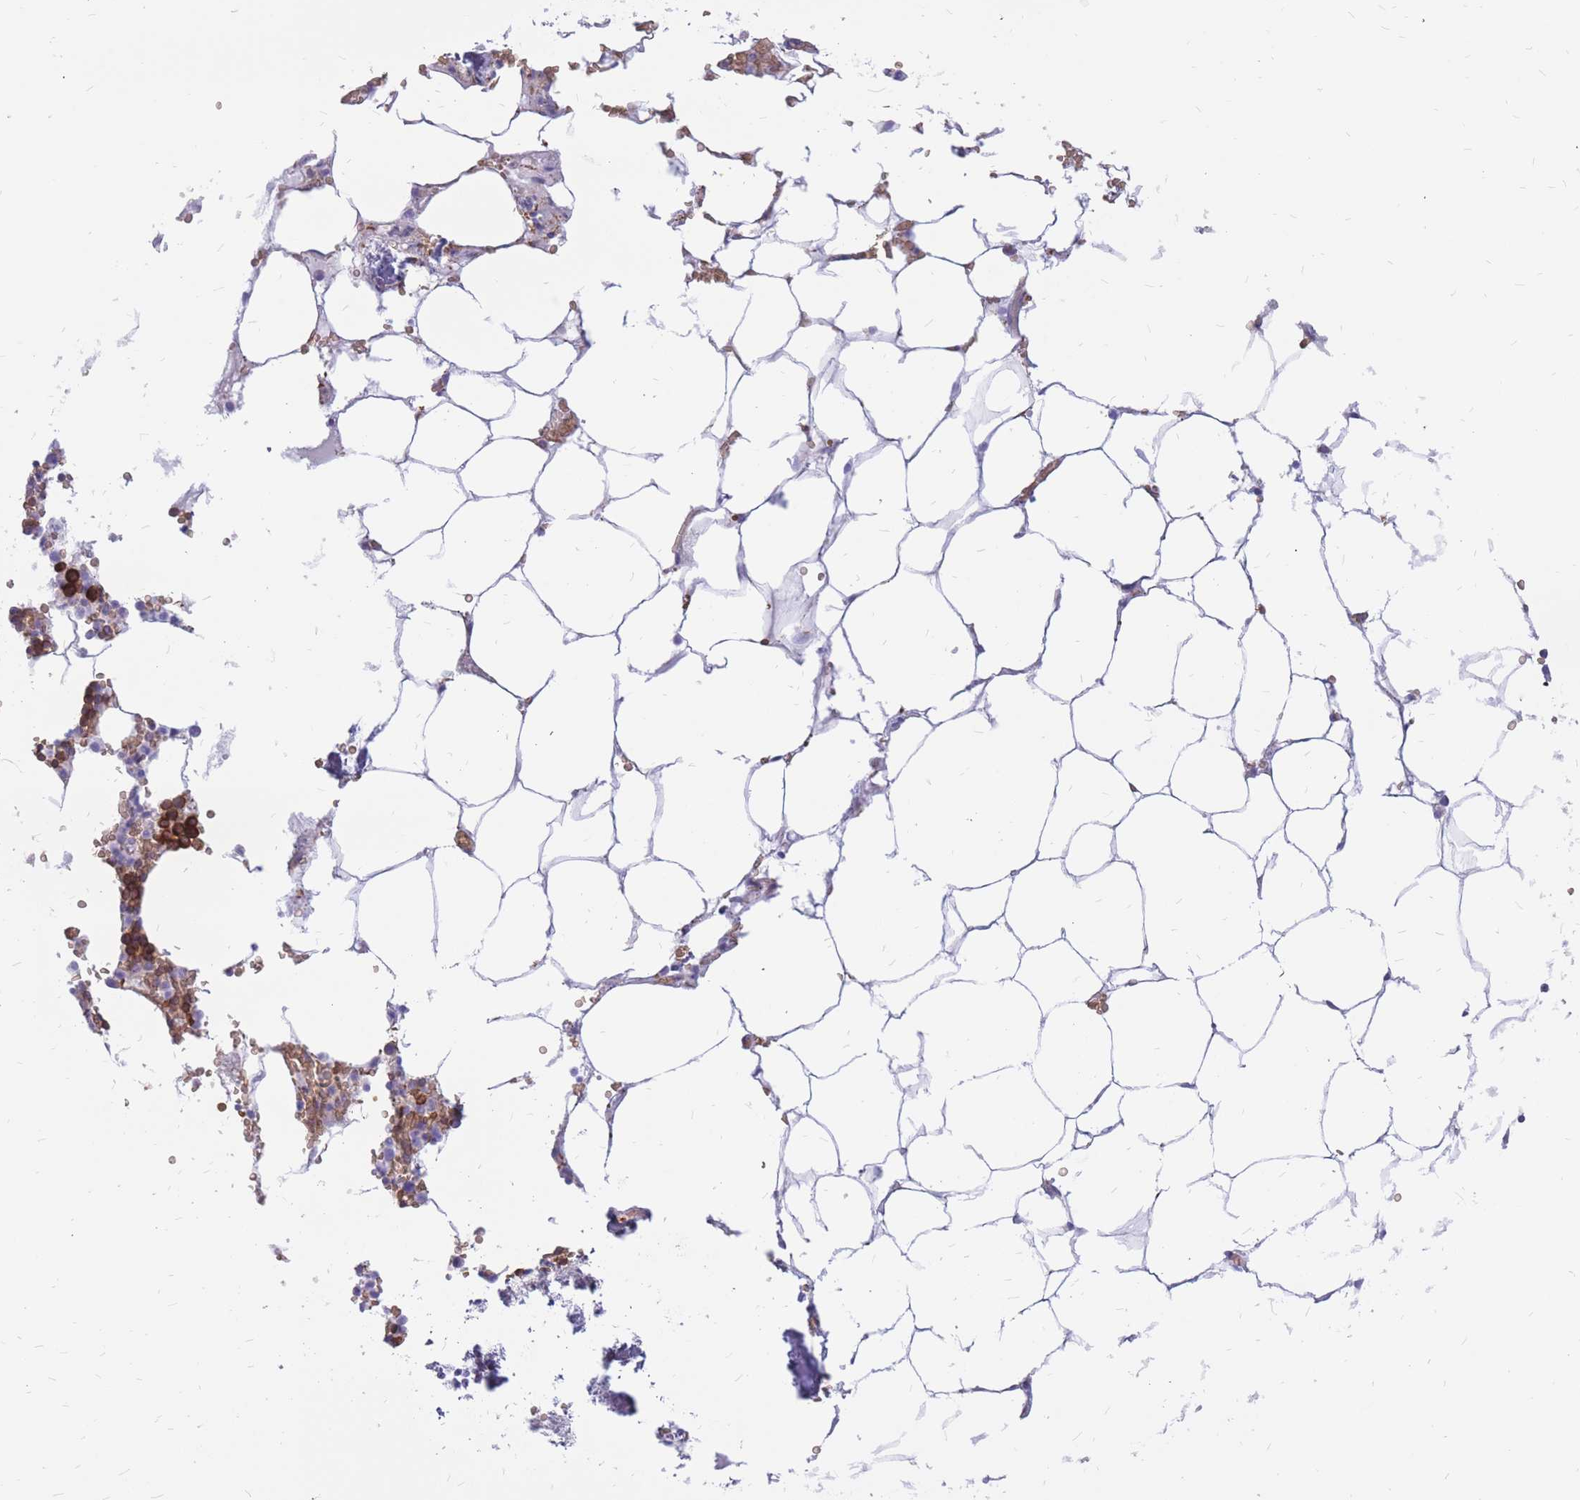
{"staining": {"intensity": "strong", "quantity": "25%-75%", "location": "cytoplasmic/membranous"}, "tissue": "bone marrow", "cell_type": "Hematopoietic cells", "image_type": "normal", "snomed": [{"axis": "morphology", "description": "Normal tissue, NOS"}, {"axis": "topography", "description": "Bone marrow"}], "caption": "IHC (DAB) staining of normal human bone marrow reveals strong cytoplasmic/membranous protein positivity in approximately 25%-75% of hematopoietic cells. (IHC, brightfield microscopy, high magnification).", "gene": "ADD2", "patient": {"sex": "male", "age": 70}}